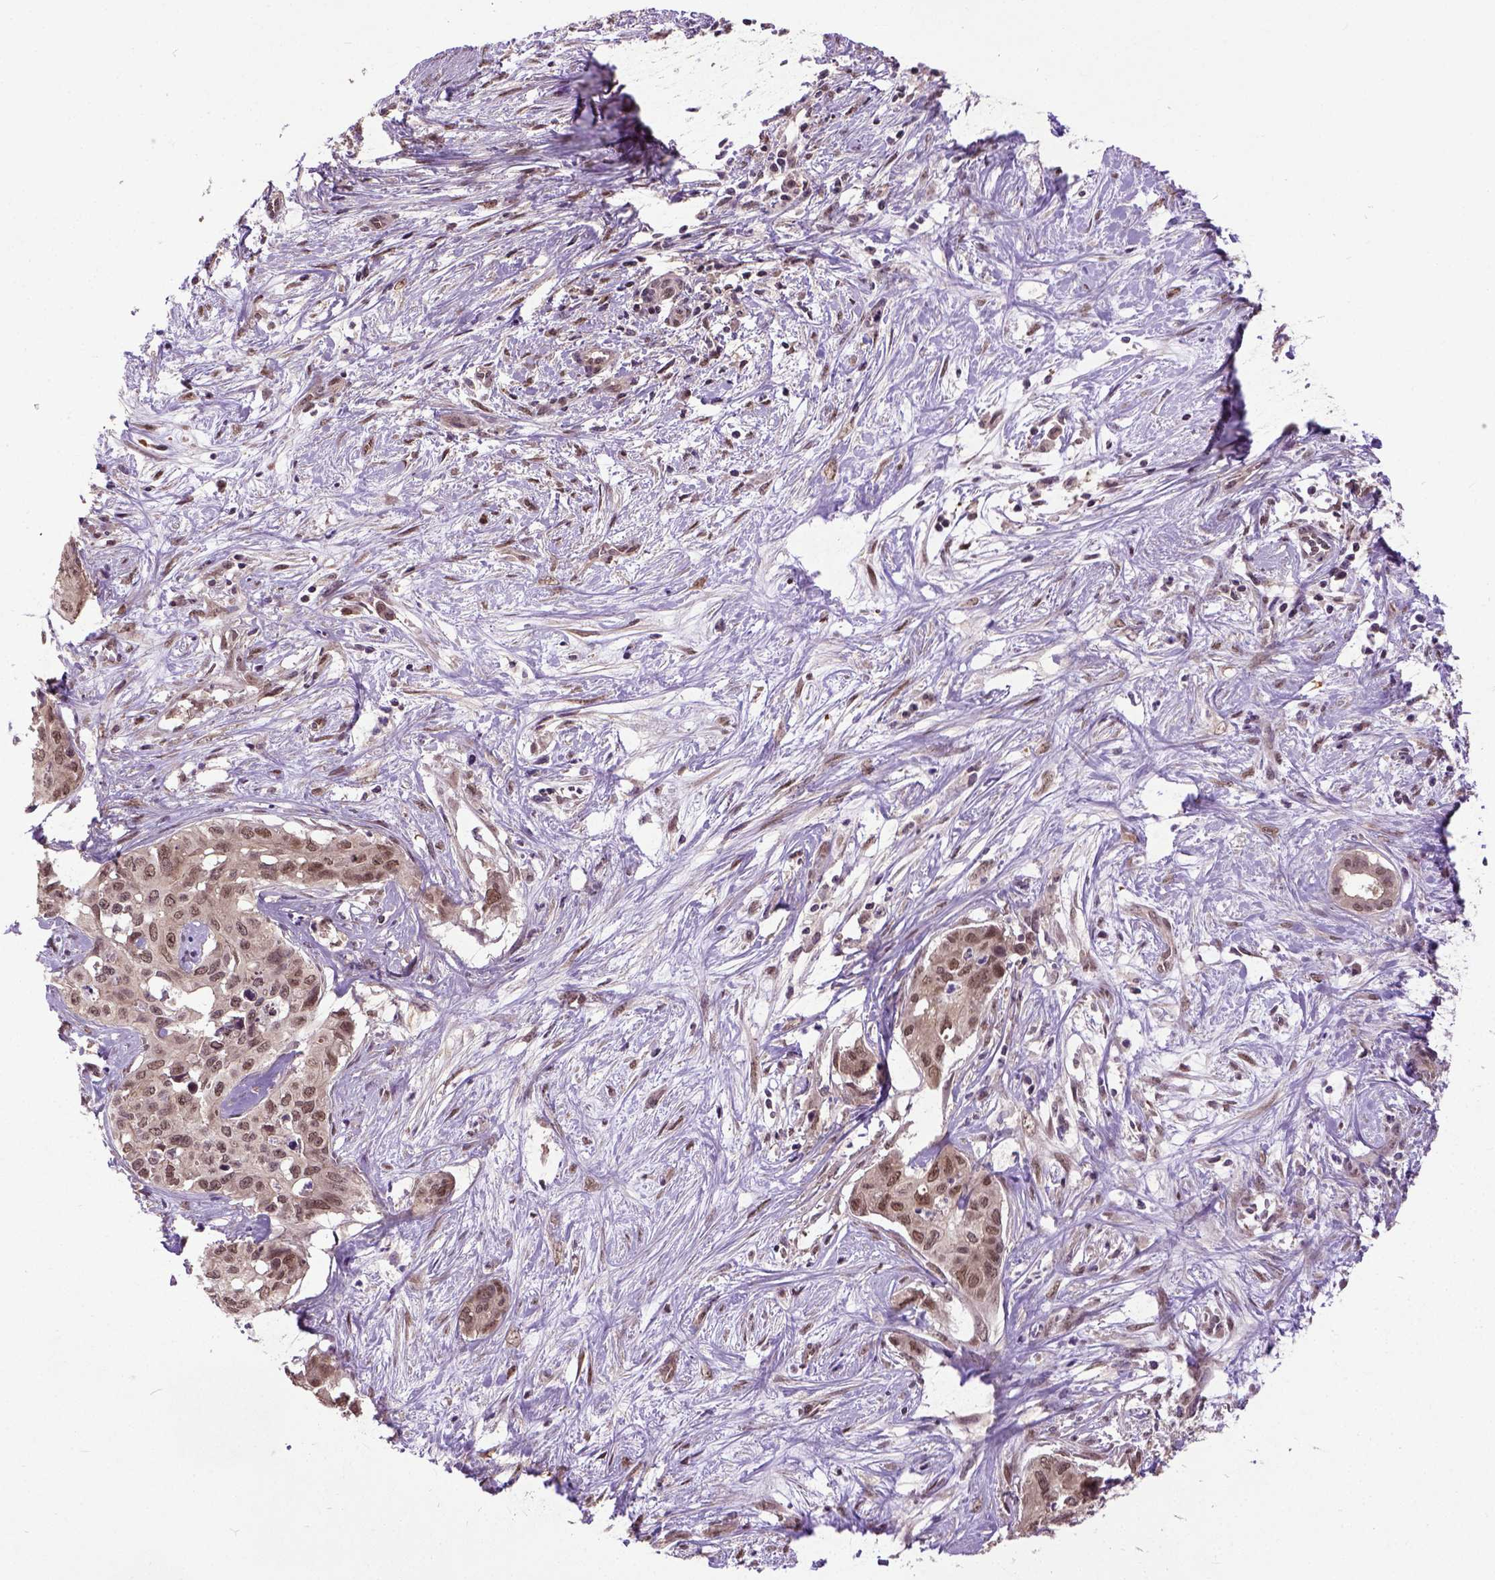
{"staining": {"intensity": "moderate", "quantity": ">75%", "location": "cytoplasmic/membranous,nuclear"}, "tissue": "liver cancer", "cell_type": "Tumor cells", "image_type": "cancer", "snomed": [{"axis": "morphology", "description": "Cholangiocarcinoma"}, {"axis": "topography", "description": "Liver"}], "caption": "Approximately >75% of tumor cells in human liver cancer show moderate cytoplasmic/membranous and nuclear protein staining as visualized by brown immunohistochemical staining.", "gene": "UBA3", "patient": {"sex": "female", "age": 65}}